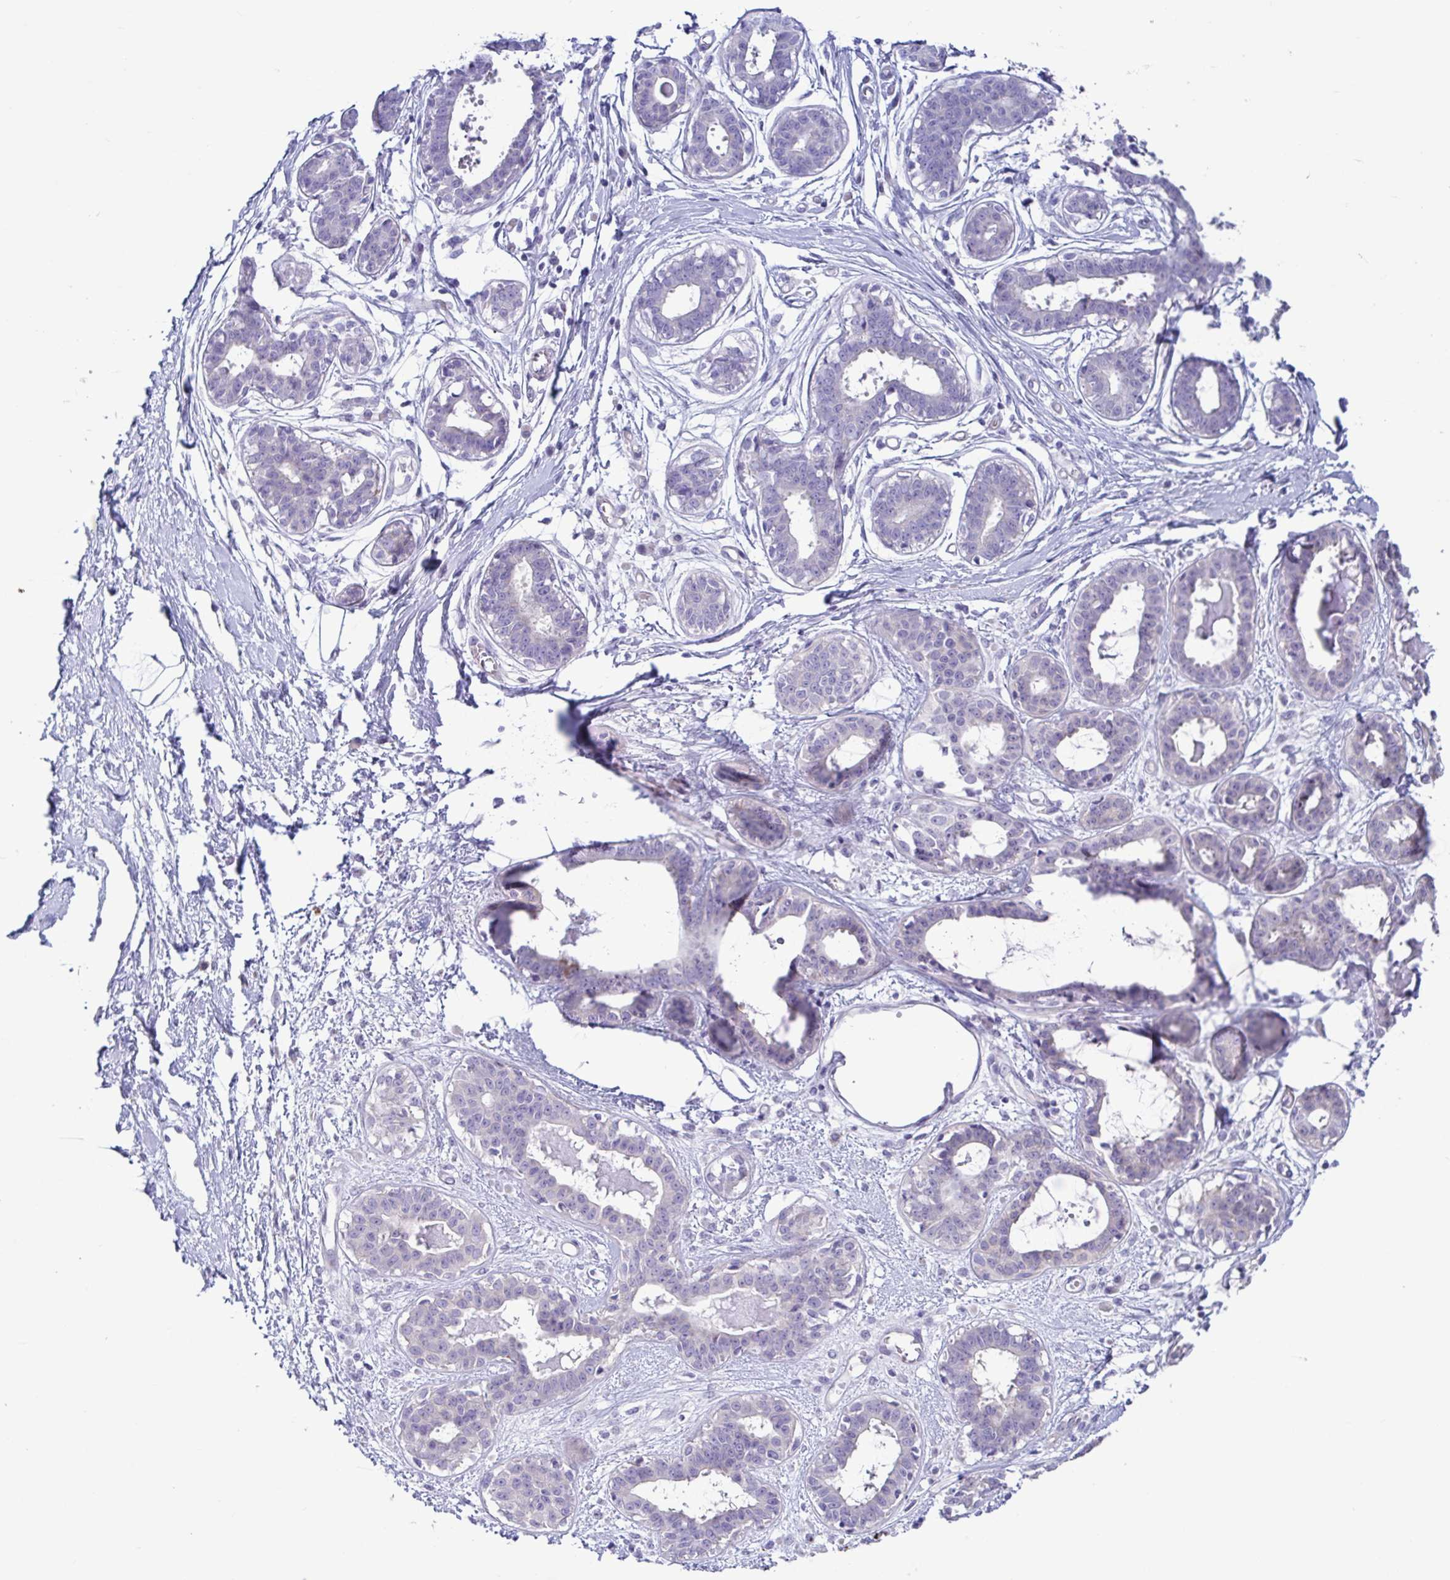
{"staining": {"intensity": "negative", "quantity": "none", "location": "none"}, "tissue": "breast", "cell_type": "Adipocytes", "image_type": "normal", "snomed": [{"axis": "morphology", "description": "Normal tissue, NOS"}, {"axis": "topography", "description": "Breast"}], "caption": "This is an immunohistochemistry (IHC) photomicrograph of benign breast. There is no expression in adipocytes.", "gene": "TNNI2", "patient": {"sex": "female", "age": 45}}